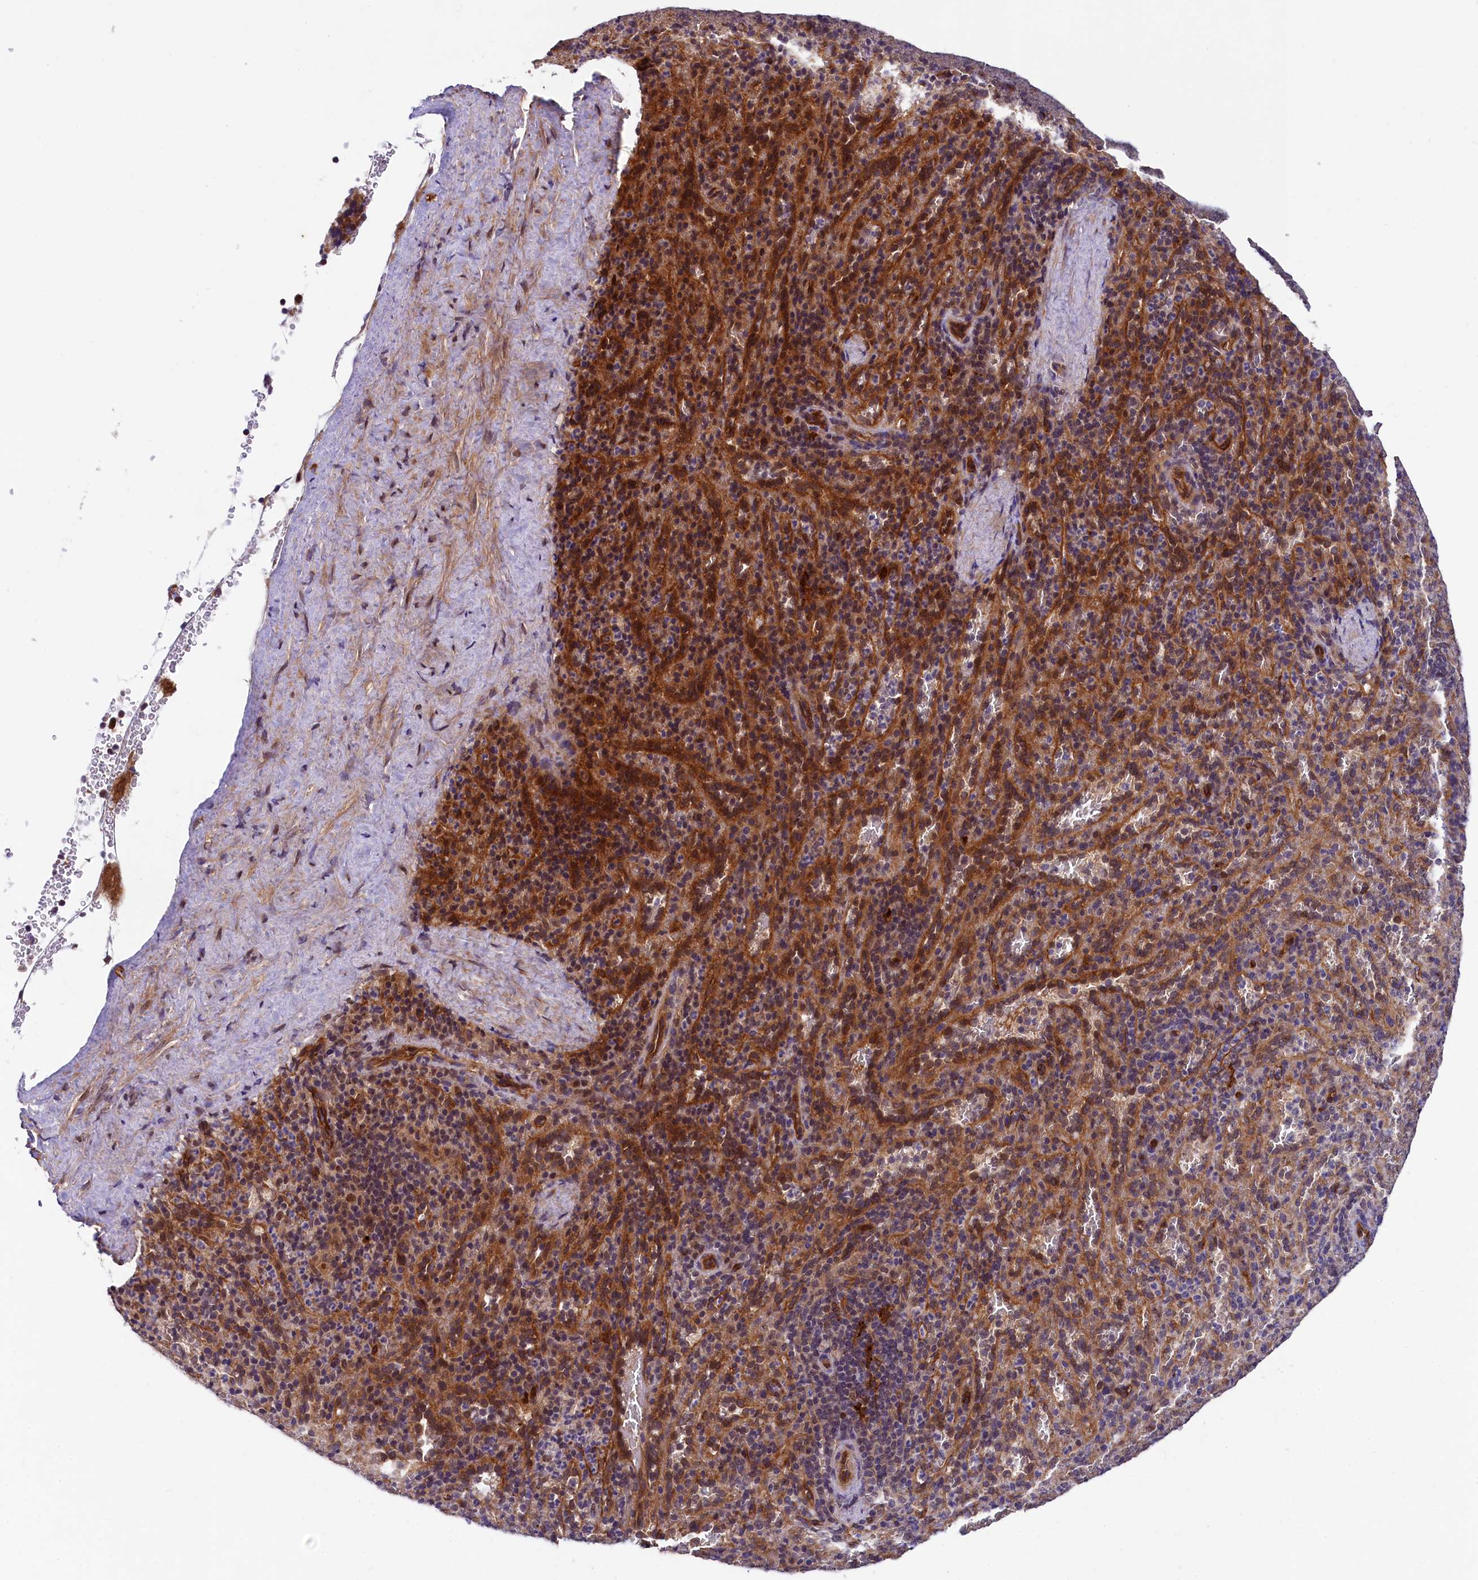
{"staining": {"intensity": "moderate", "quantity": "<25%", "location": "cytoplasmic/membranous"}, "tissue": "spleen", "cell_type": "Cells in red pulp", "image_type": "normal", "snomed": [{"axis": "morphology", "description": "Normal tissue, NOS"}, {"axis": "topography", "description": "Spleen"}], "caption": "Immunohistochemical staining of normal human spleen displays moderate cytoplasmic/membranous protein positivity in about <25% of cells in red pulp.", "gene": "ARL14EP", "patient": {"sex": "female", "age": 21}}